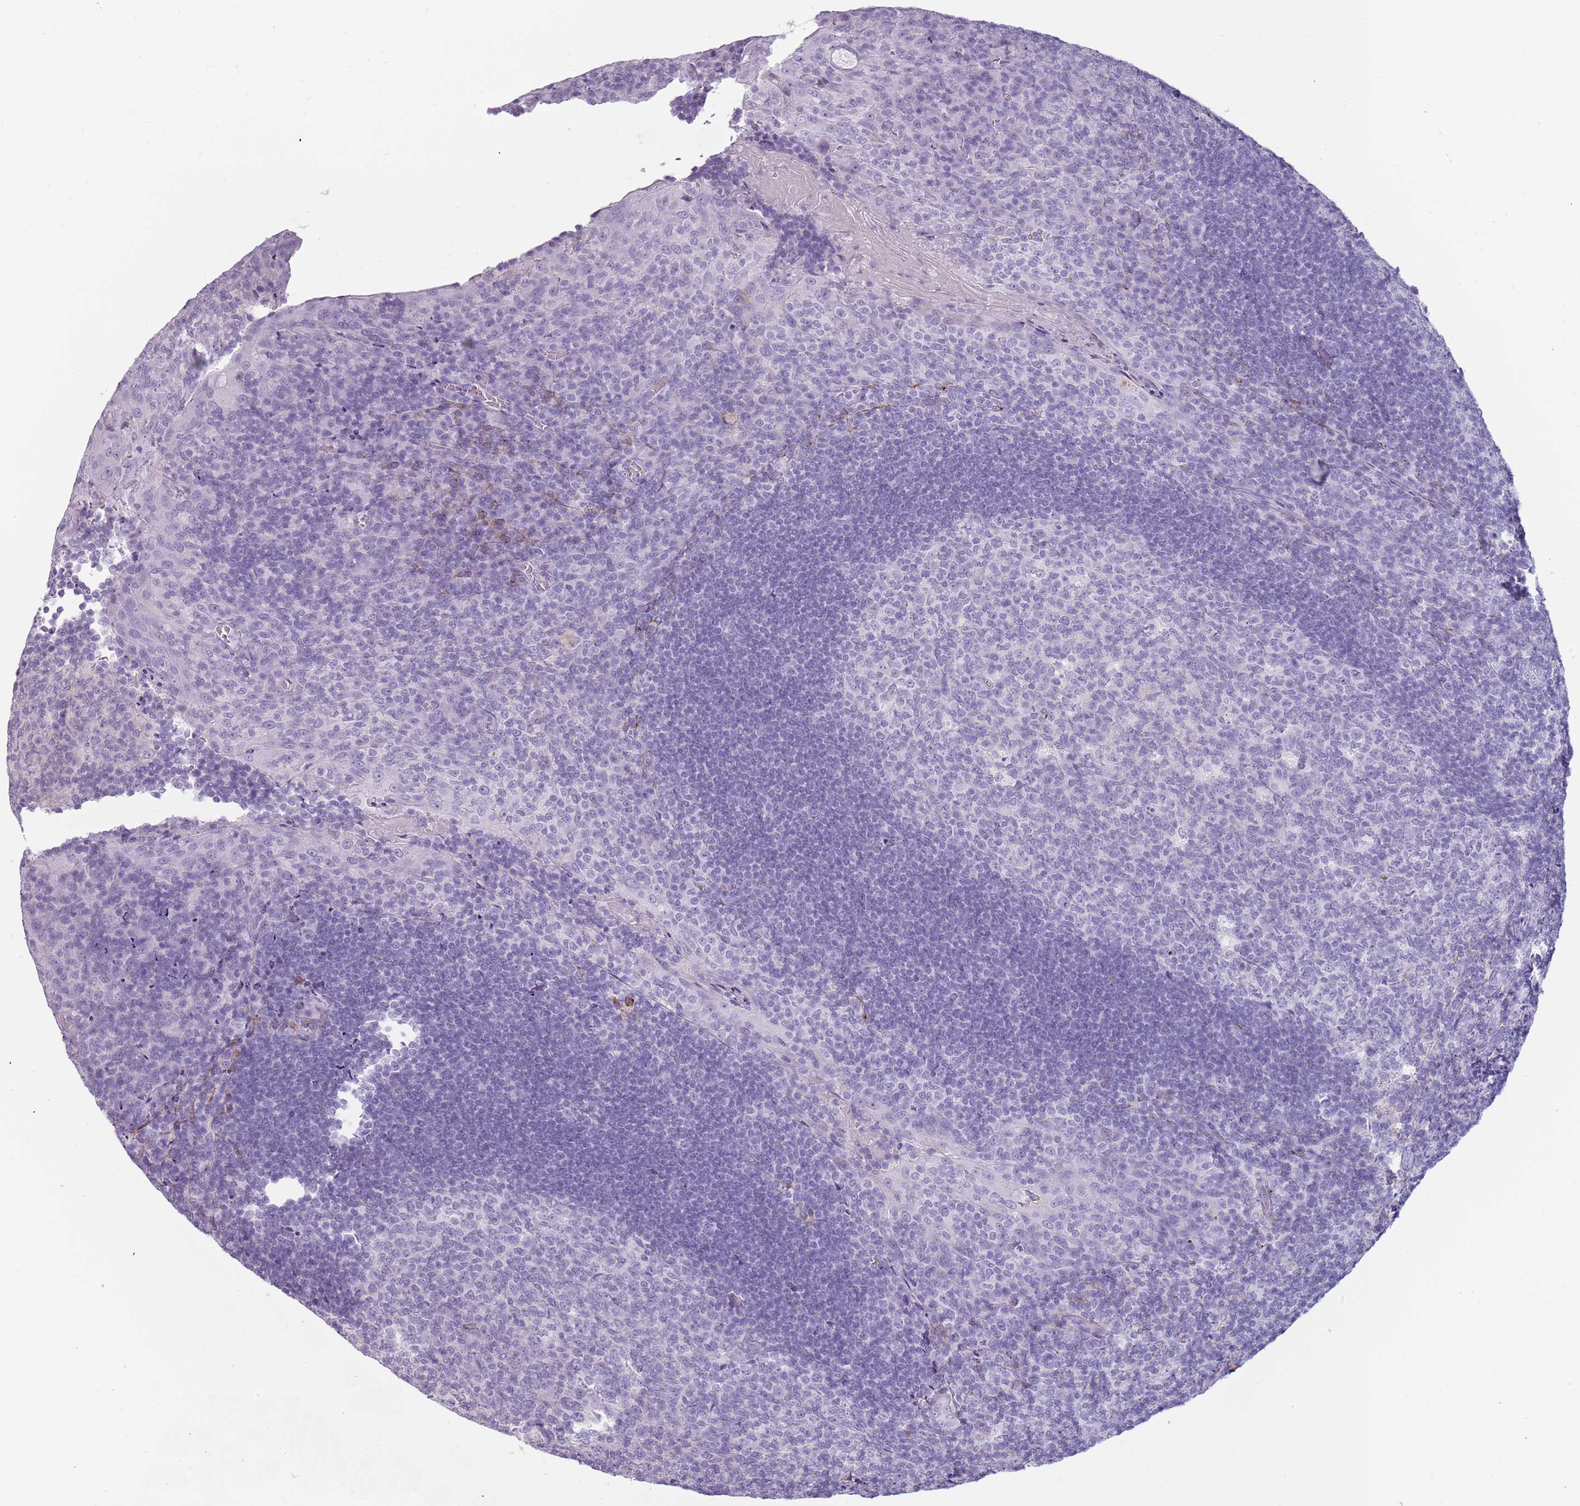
{"staining": {"intensity": "negative", "quantity": "none", "location": "none"}, "tissue": "tonsil", "cell_type": "Germinal center cells", "image_type": "normal", "snomed": [{"axis": "morphology", "description": "Normal tissue, NOS"}, {"axis": "topography", "description": "Tonsil"}], "caption": "IHC of benign human tonsil displays no expression in germinal center cells.", "gene": "COLEC12", "patient": {"sex": "male", "age": 17}}